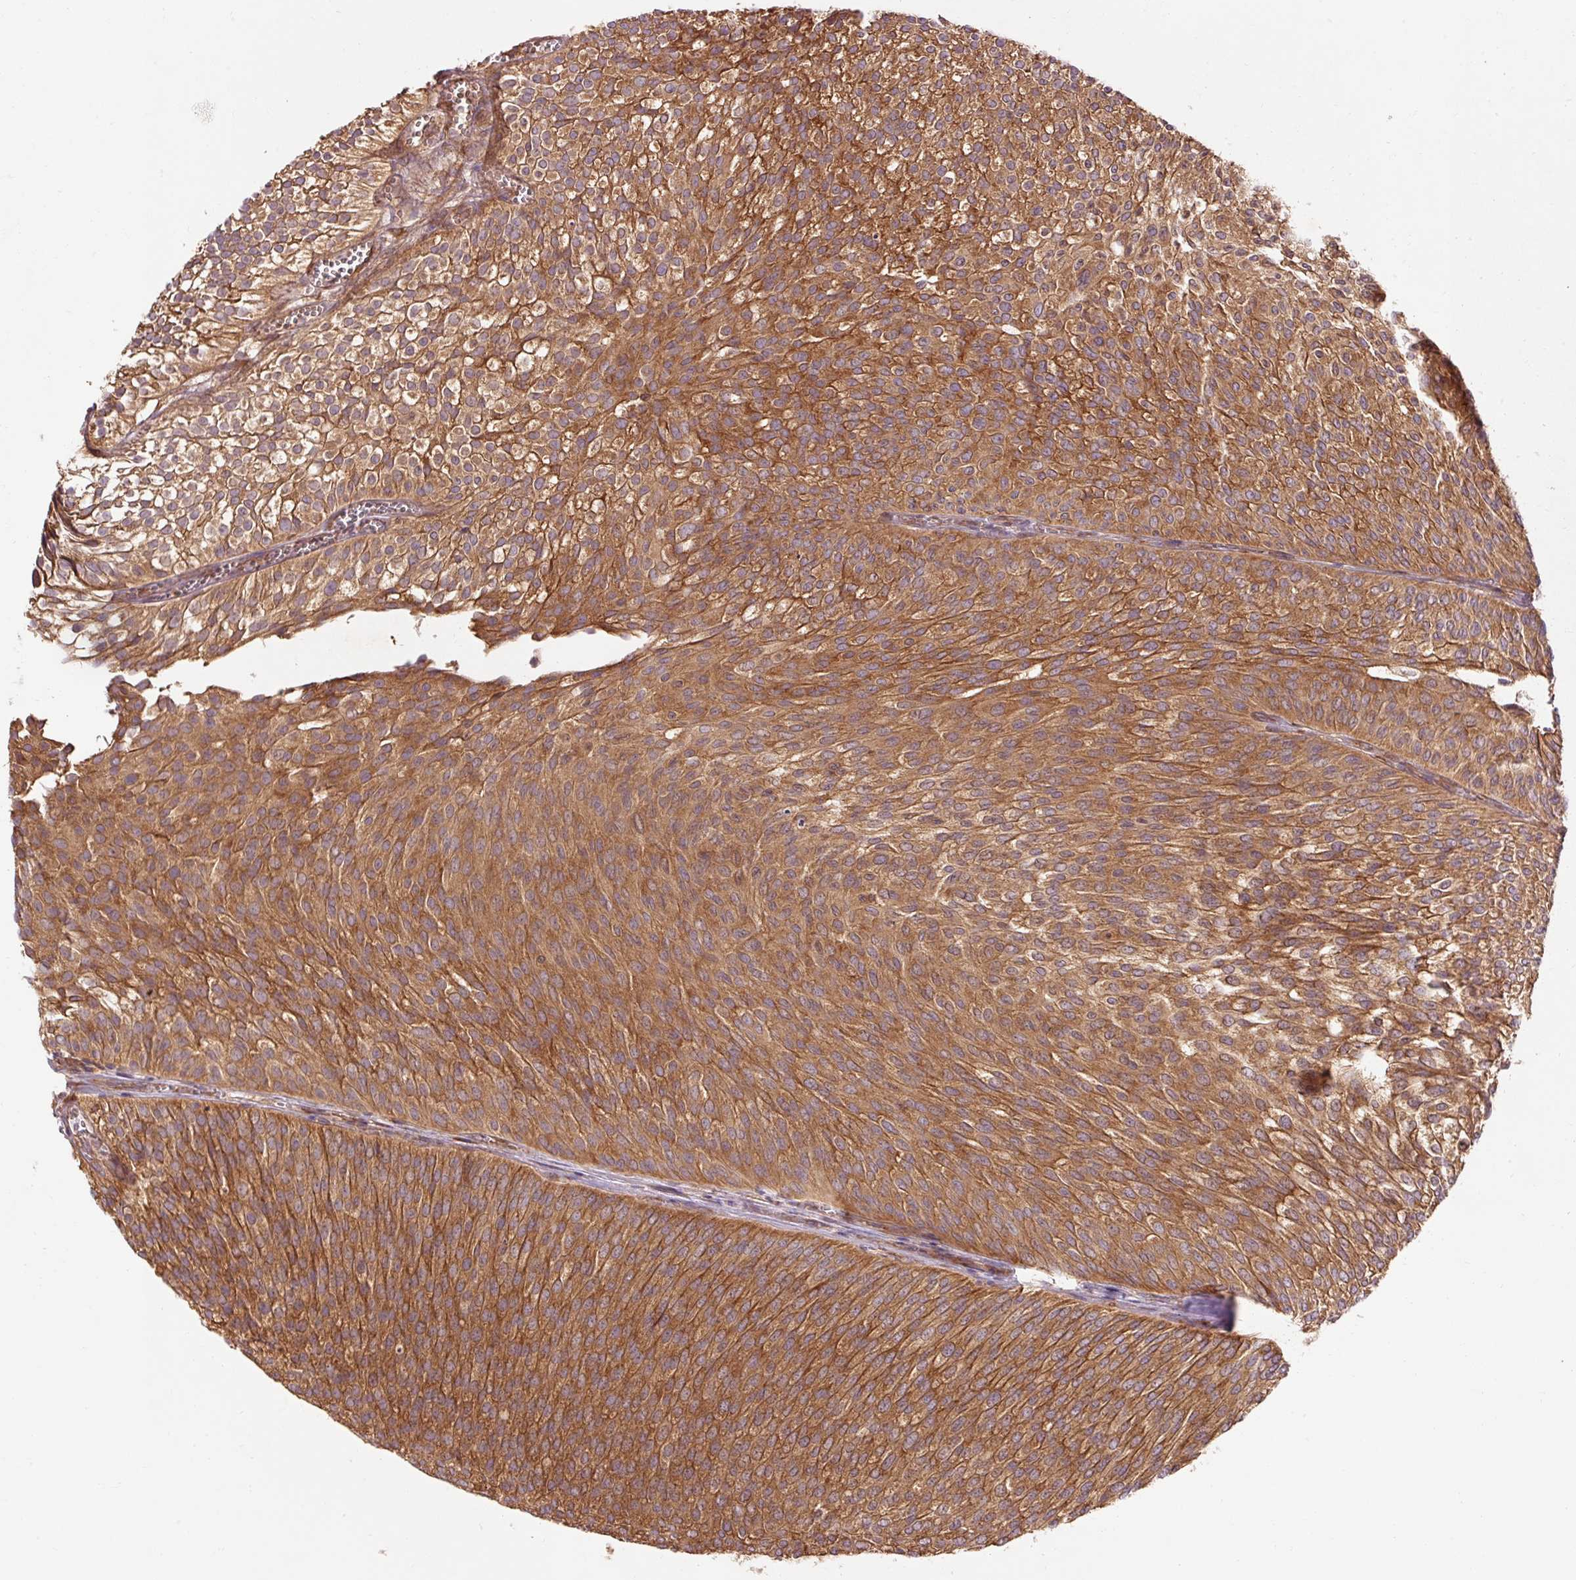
{"staining": {"intensity": "moderate", "quantity": ">75%", "location": "cytoplasmic/membranous"}, "tissue": "urothelial cancer", "cell_type": "Tumor cells", "image_type": "cancer", "snomed": [{"axis": "morphology", "description": "Urothelial carcinoma, Low grade"}, {"axis": "topography", "description": "Urinary bladder"}], "caption": "Urothelial cancer tissue reveals moderate cytoplasmic/membranous expression in approximately >75% of tumor cells, visualized by immunohistochemistry.", "gene": "PDAP1", "patient": {"sex": "male", "age": 91}}